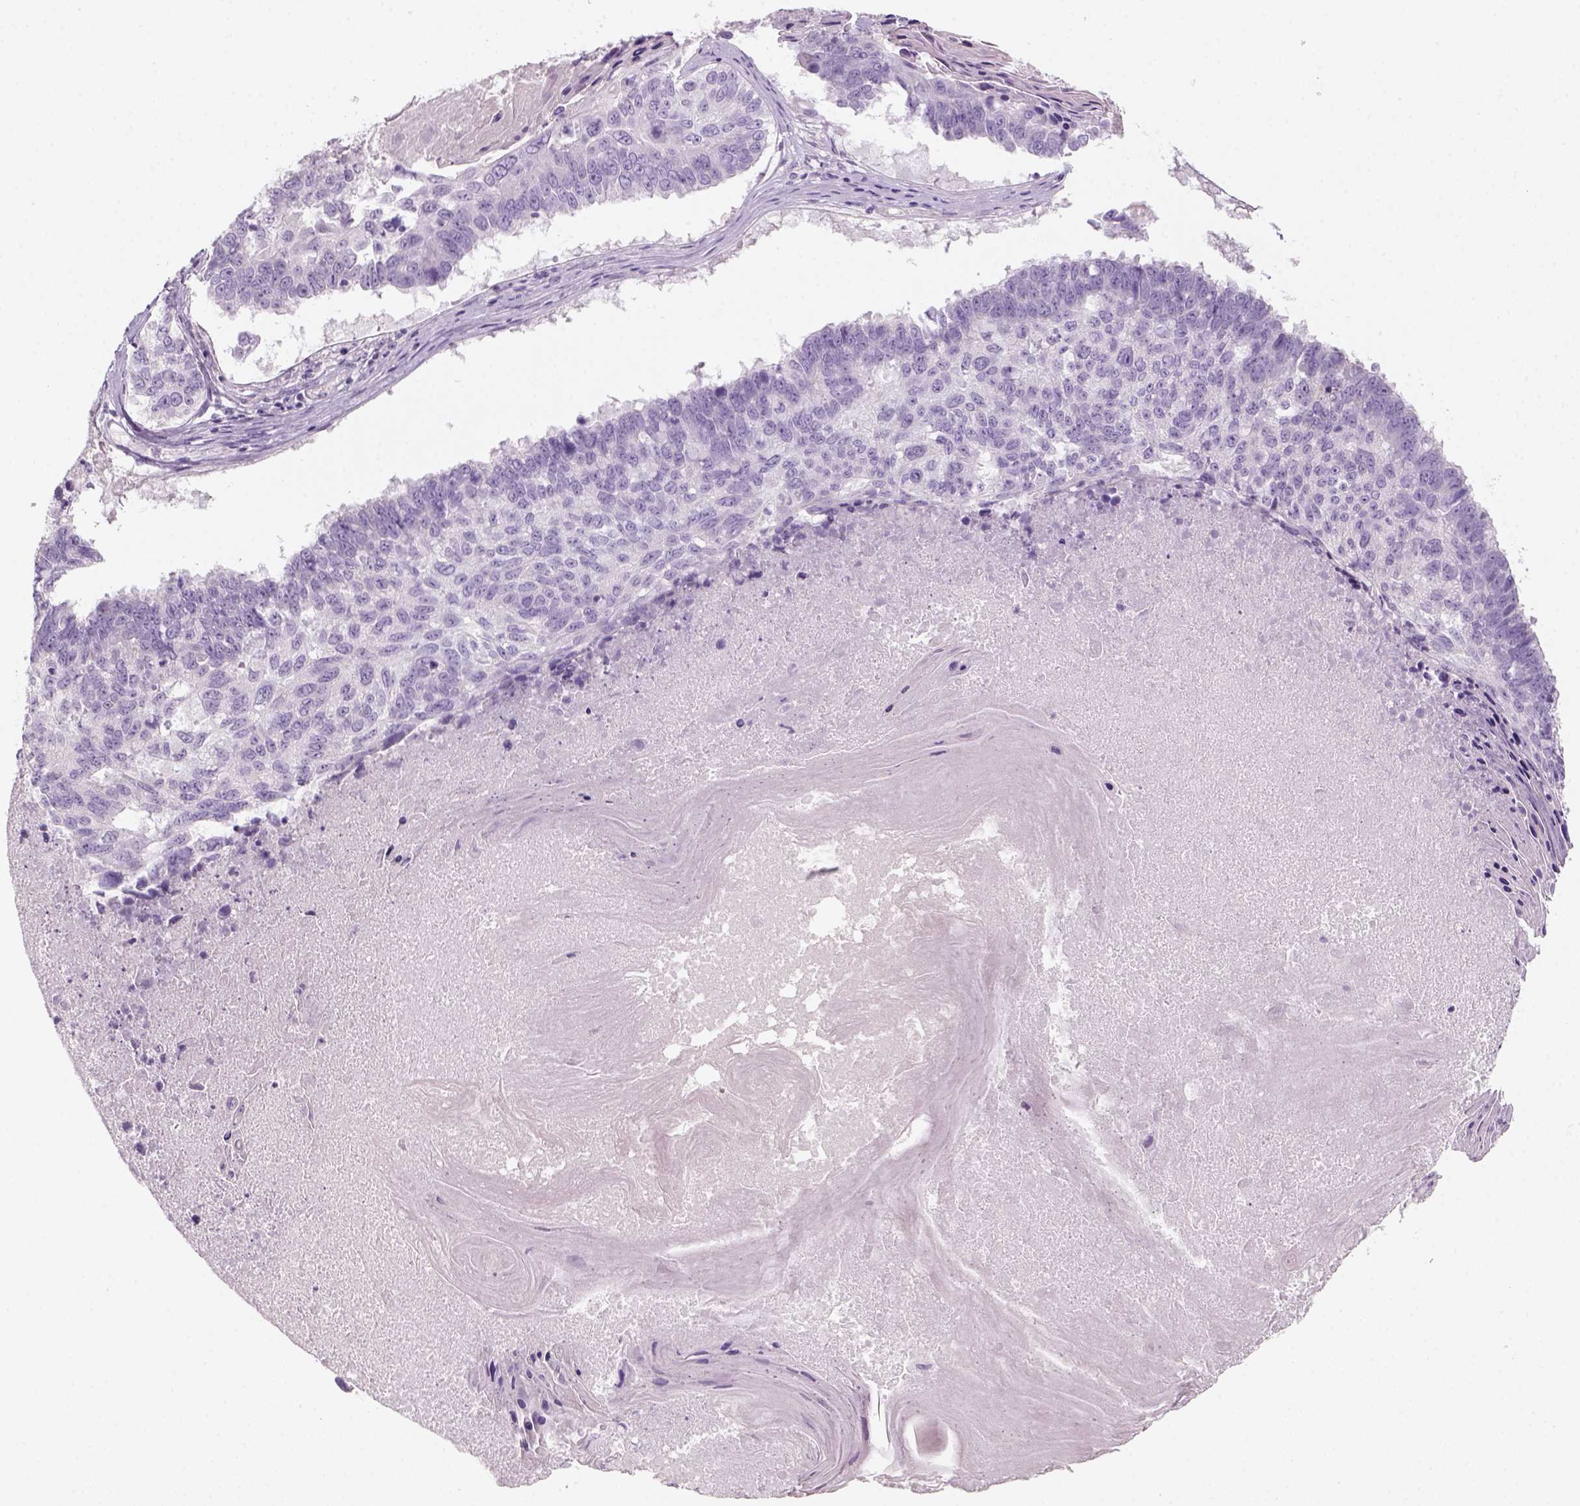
{"staining": {"intensity": "negative", "quantity": "none", "location": "none"}, "tissue": "lung cancer", "cell_type": "Tumor cells", "image_type": "cancer", "snomed": [{"axis": "morphology", "description": "Squamous cell carcinoma, NOS"}, {"axis": "topography", "description": "Lung"}], "caption": "An immunohistochemistry micrograph of squamous cell carcinoma (lung) is shown. There is no staining in tumor cells of squamous cell carcinoma (lung).", "gene": "KRT25", "patient": {"sex": "male", "age": 73}}